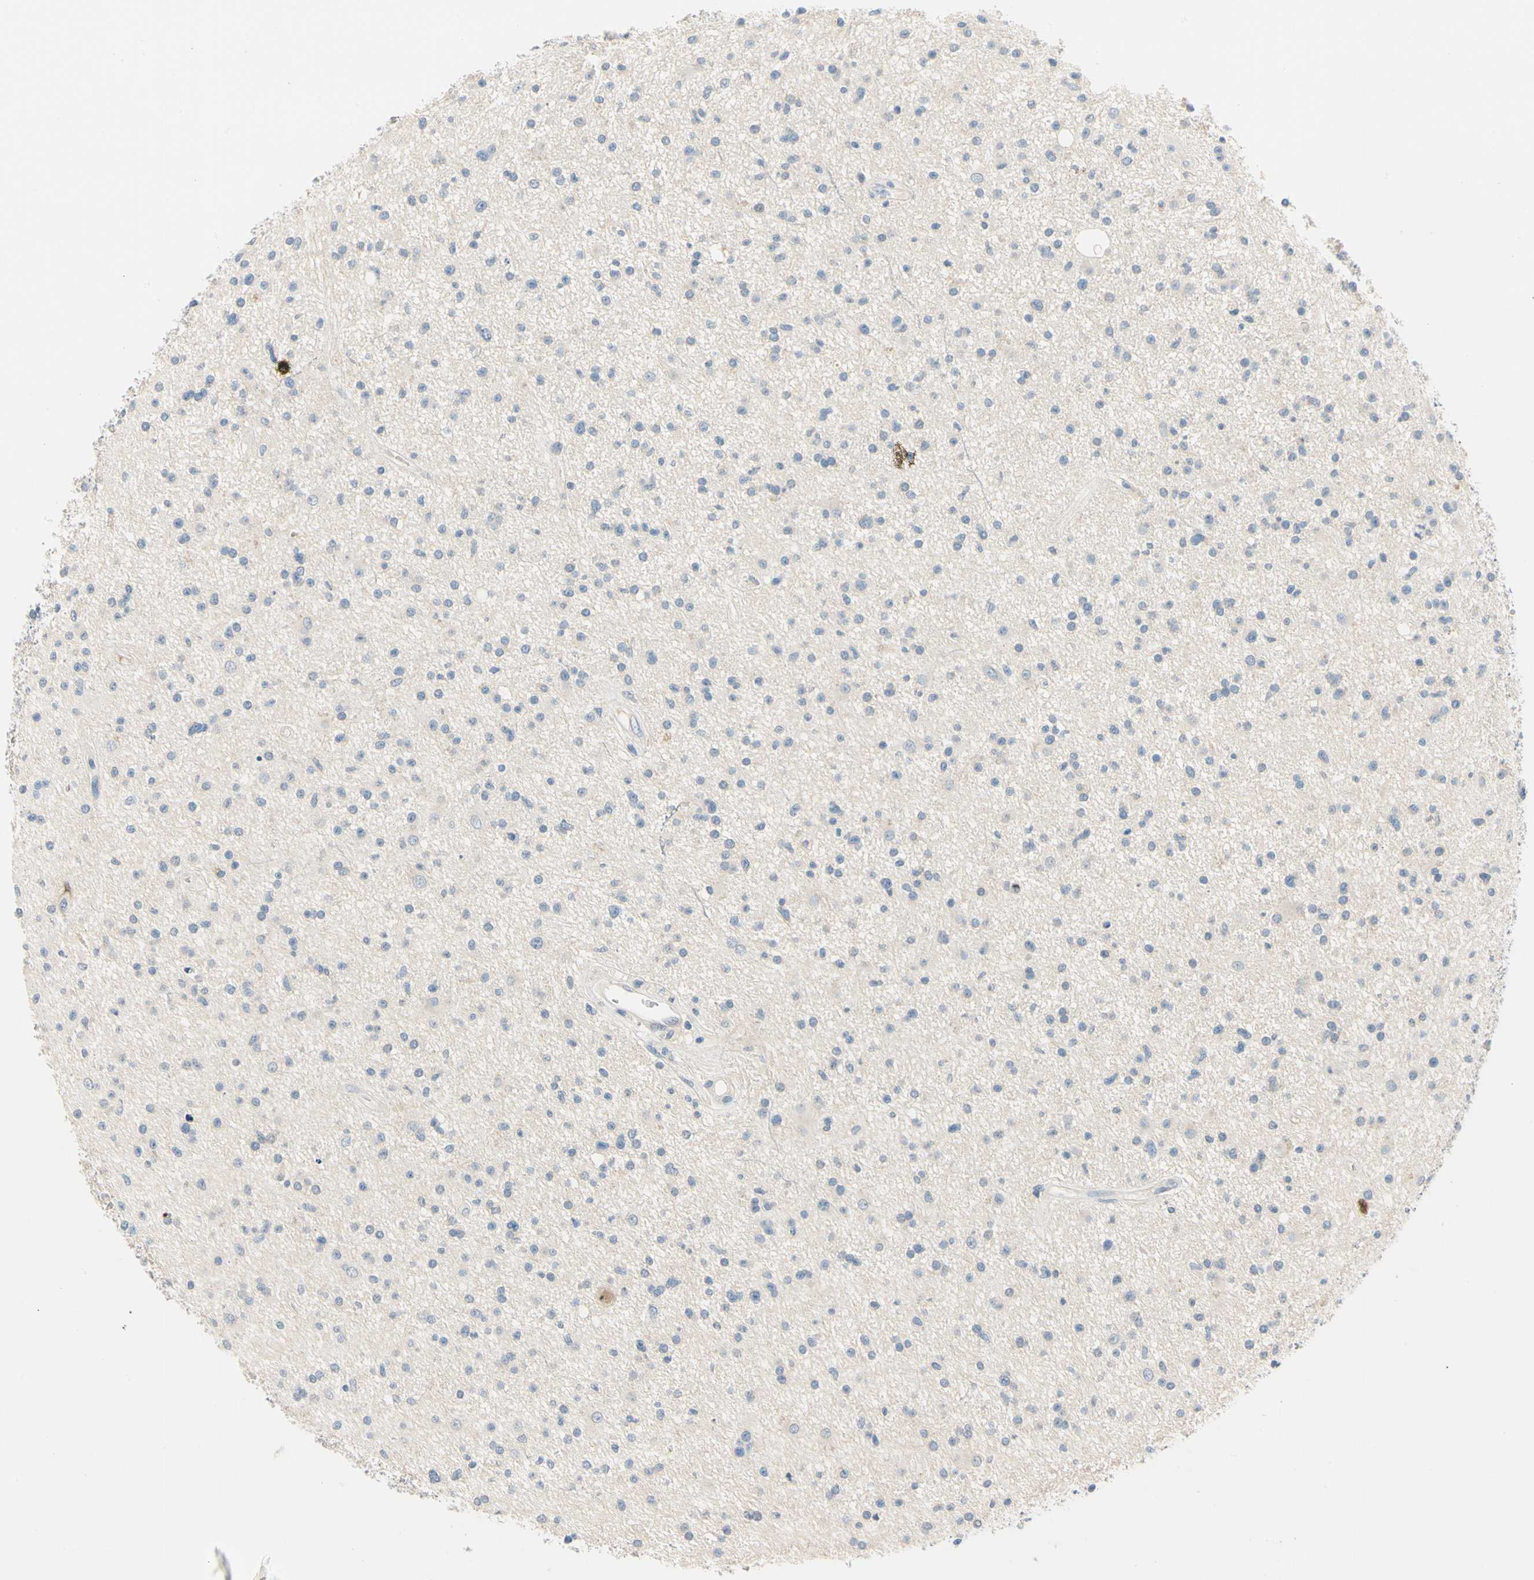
{"staining": {"intensity": "negative", "quantity": "none", "location": "none"}, "tissue": "glioma", "cell_type": "Tumor cells", "image_type": "cancer", "snomed": [{"axis": "morphology", "description": "Glioma, malignant, High grade"}, {"axis": "topography", "description": "Brain"}], "caption": "A histopathology image of human malignant high-grade glioma is negative for staining in tumor cells. (Immunohistochemistry, brightfield microscopy, high magnification).", "gene": "TRAF5", "patient": {"sex": "male", "age": 33}}